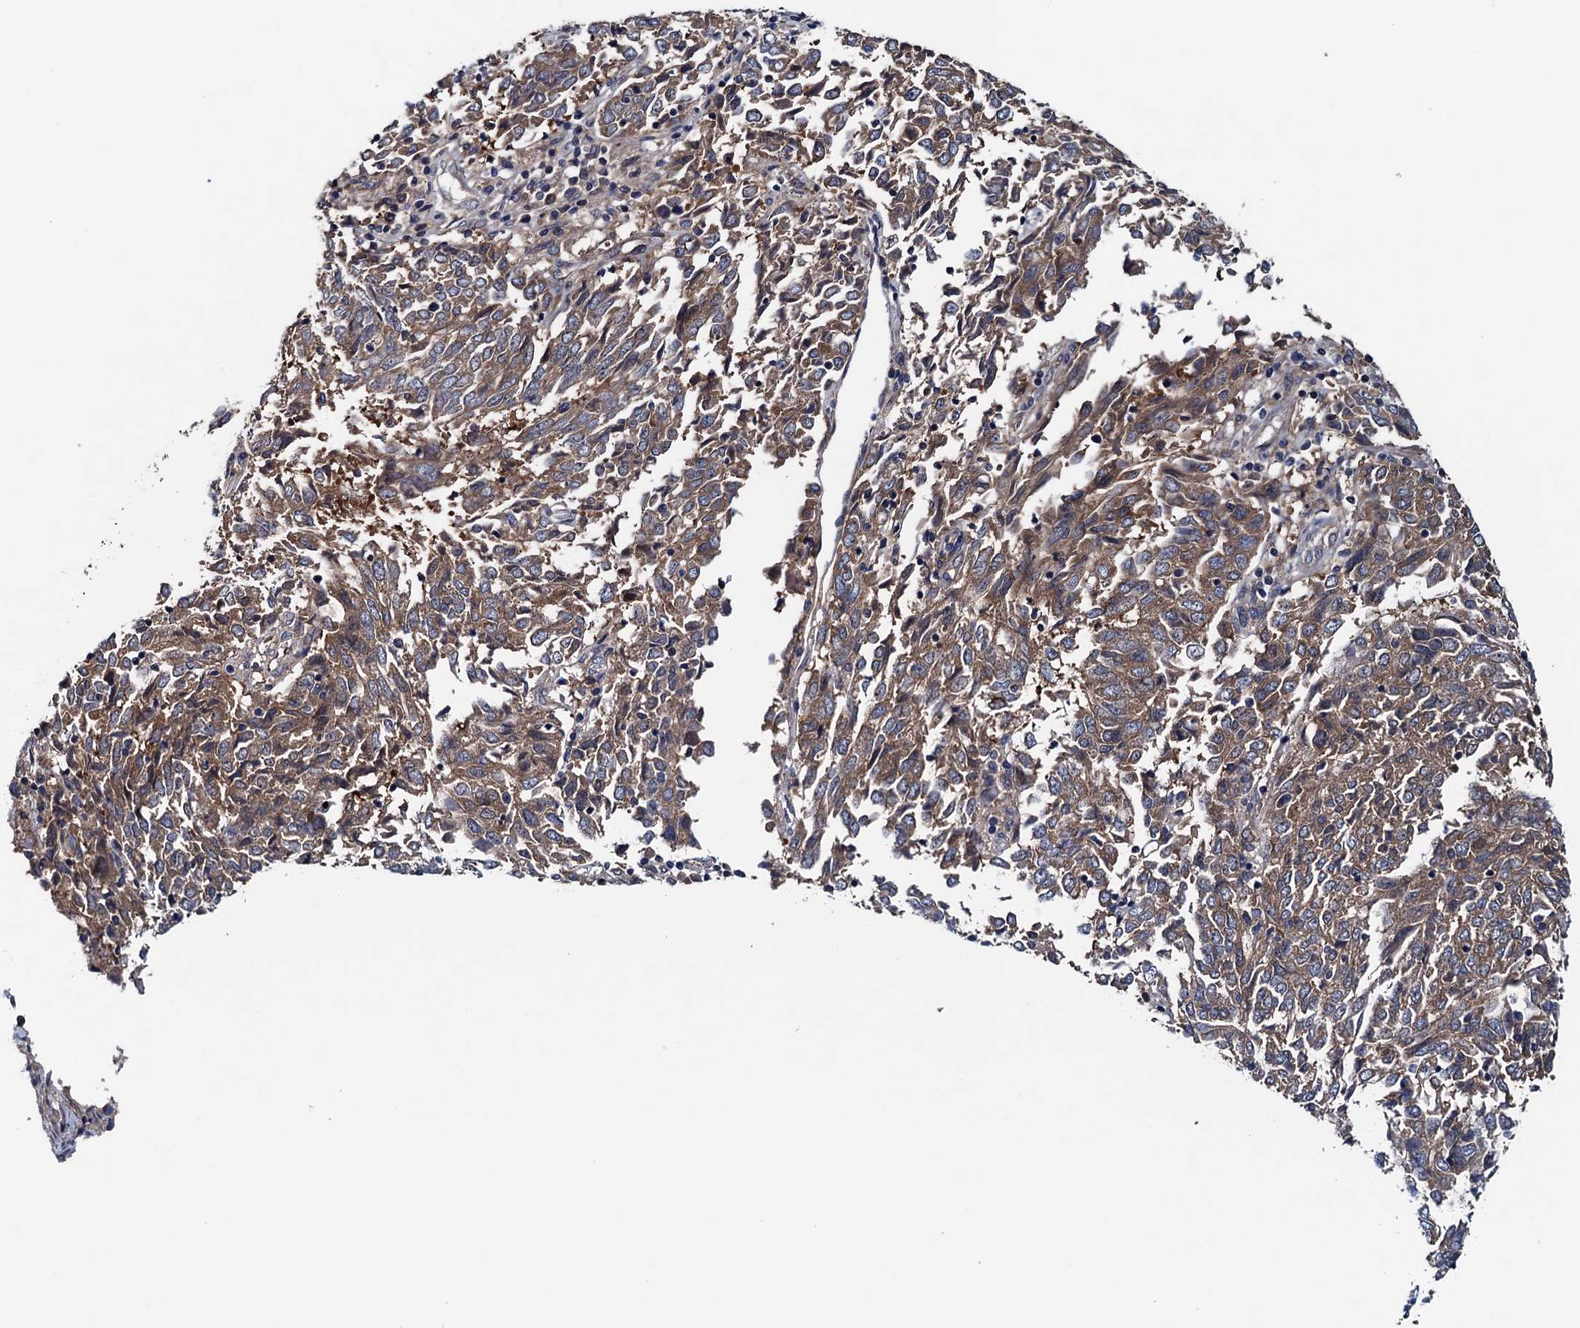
{"staining": {"intensity": "moderate", "quantity": ">75%", "location": "cytoplasmic/membranous"}, "tissue": "endometrial cancer", "cell_type": "Tumor cells", "image_type": "cancer", "snomed": [{"axis": "morphology", "description": "Adenocarcinoma, NOS"}, {"axis": "topography", "description": "Endometrium"}], "caption": "Adenocarcinoma (endometrial) stained with a protein marker reveals moderate staining in tumor cells.", "gene": "BLTP3B", "patient": {"sex": "female", "age": 80}}